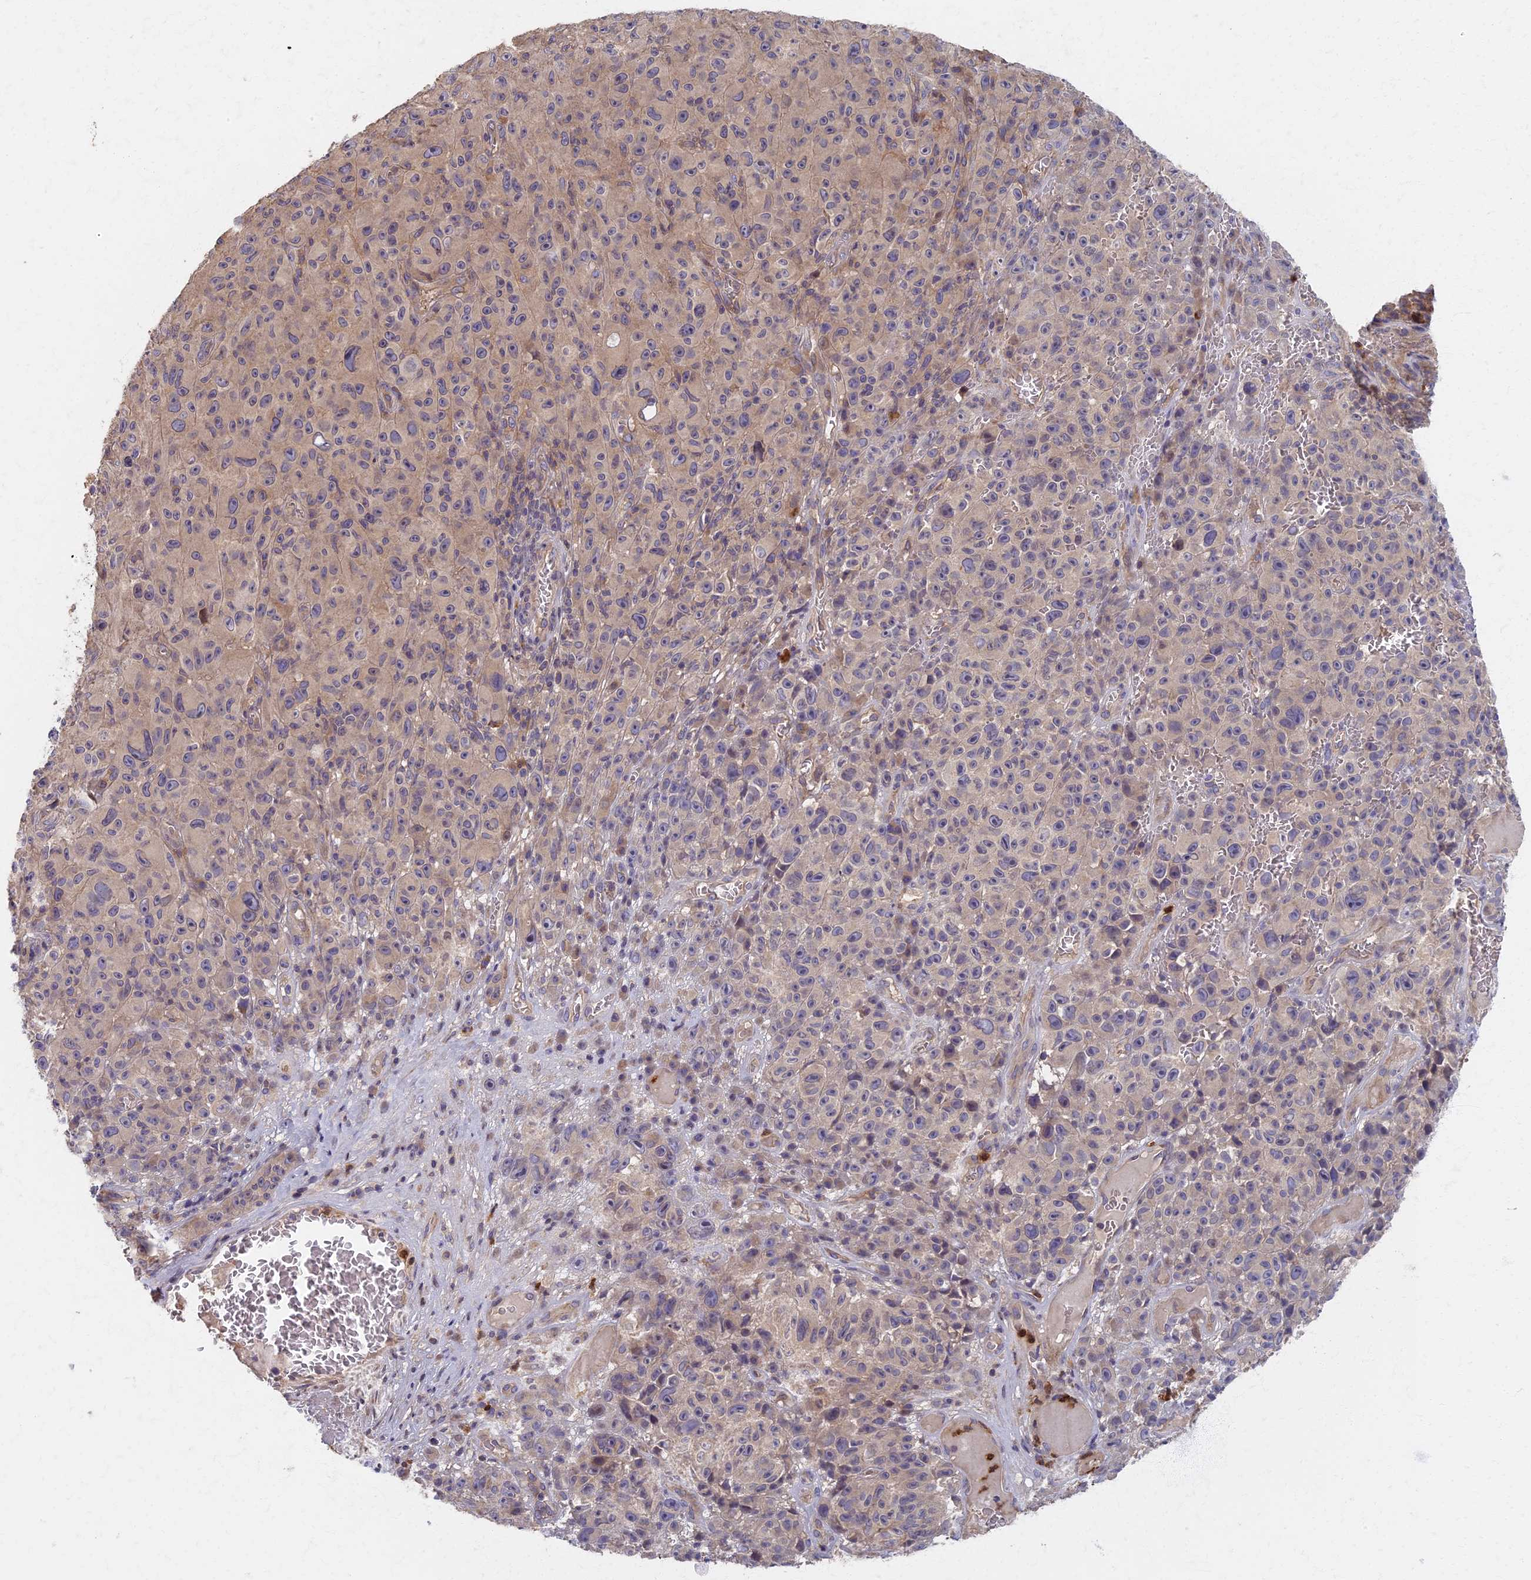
{"staining": {"intensity": "weak", "quantity": "25%-75%", "location": "cytoplasmic/membranous"}, "tissue": "melanoma", "cell_type": "Tumor cells", "image_type": "cancer", "snomed": [{"axis": "morphology", "description": "Malignant melanoma, NOS"}, {"axis": "topography", "description": "Skin"}], "caption": "Protein staining of malignant melanoma tissue exhibits weak cytoplasmic/membranous positivity in about 25%-75% of tumor cells.", "gene": "AP4E1", "patient": {"sex": "female", "age": 82}}